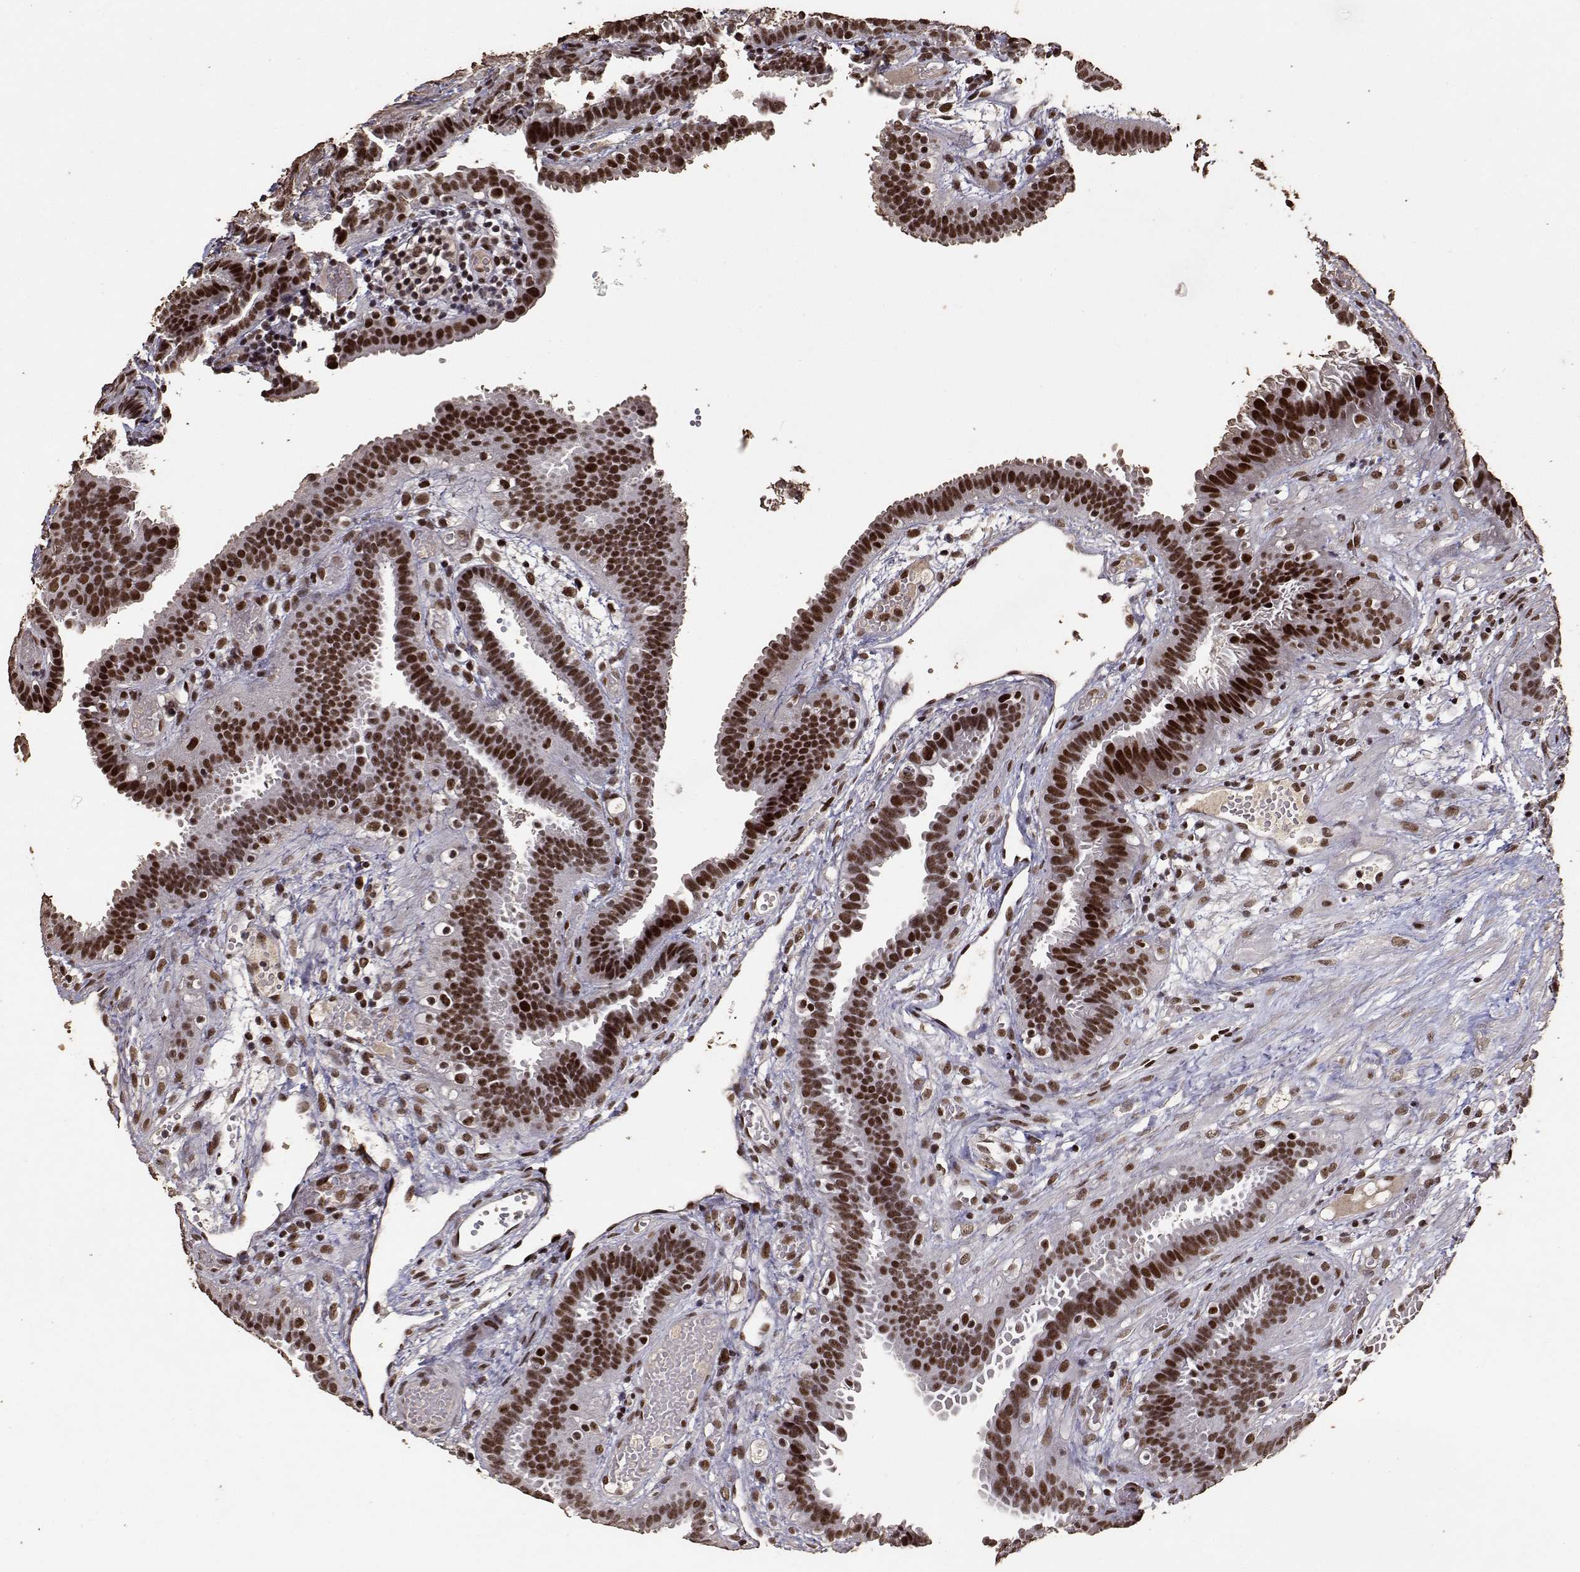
{"staining": {"intensity": "strong", "quantity": ">75%", "location": "nuclear"}, "tissue": "fallopian tube", "cell_type": "Glandular cells", "image_type": "normal", "snomed": [{"axis": "morphology", "description": "Normal tissue, NOS"}, {"axis": "topography", "description": "Fallopian tube"}], "caption": "Immunohistochemistry histopathology image of benign fallopian tube stained for a protein (brown), which exhibits high levels of strong nuclear positivity in approximately >75% of glandular cells.", "gene": "TOE1", "patient": {"sex": "female", "age": 37}}